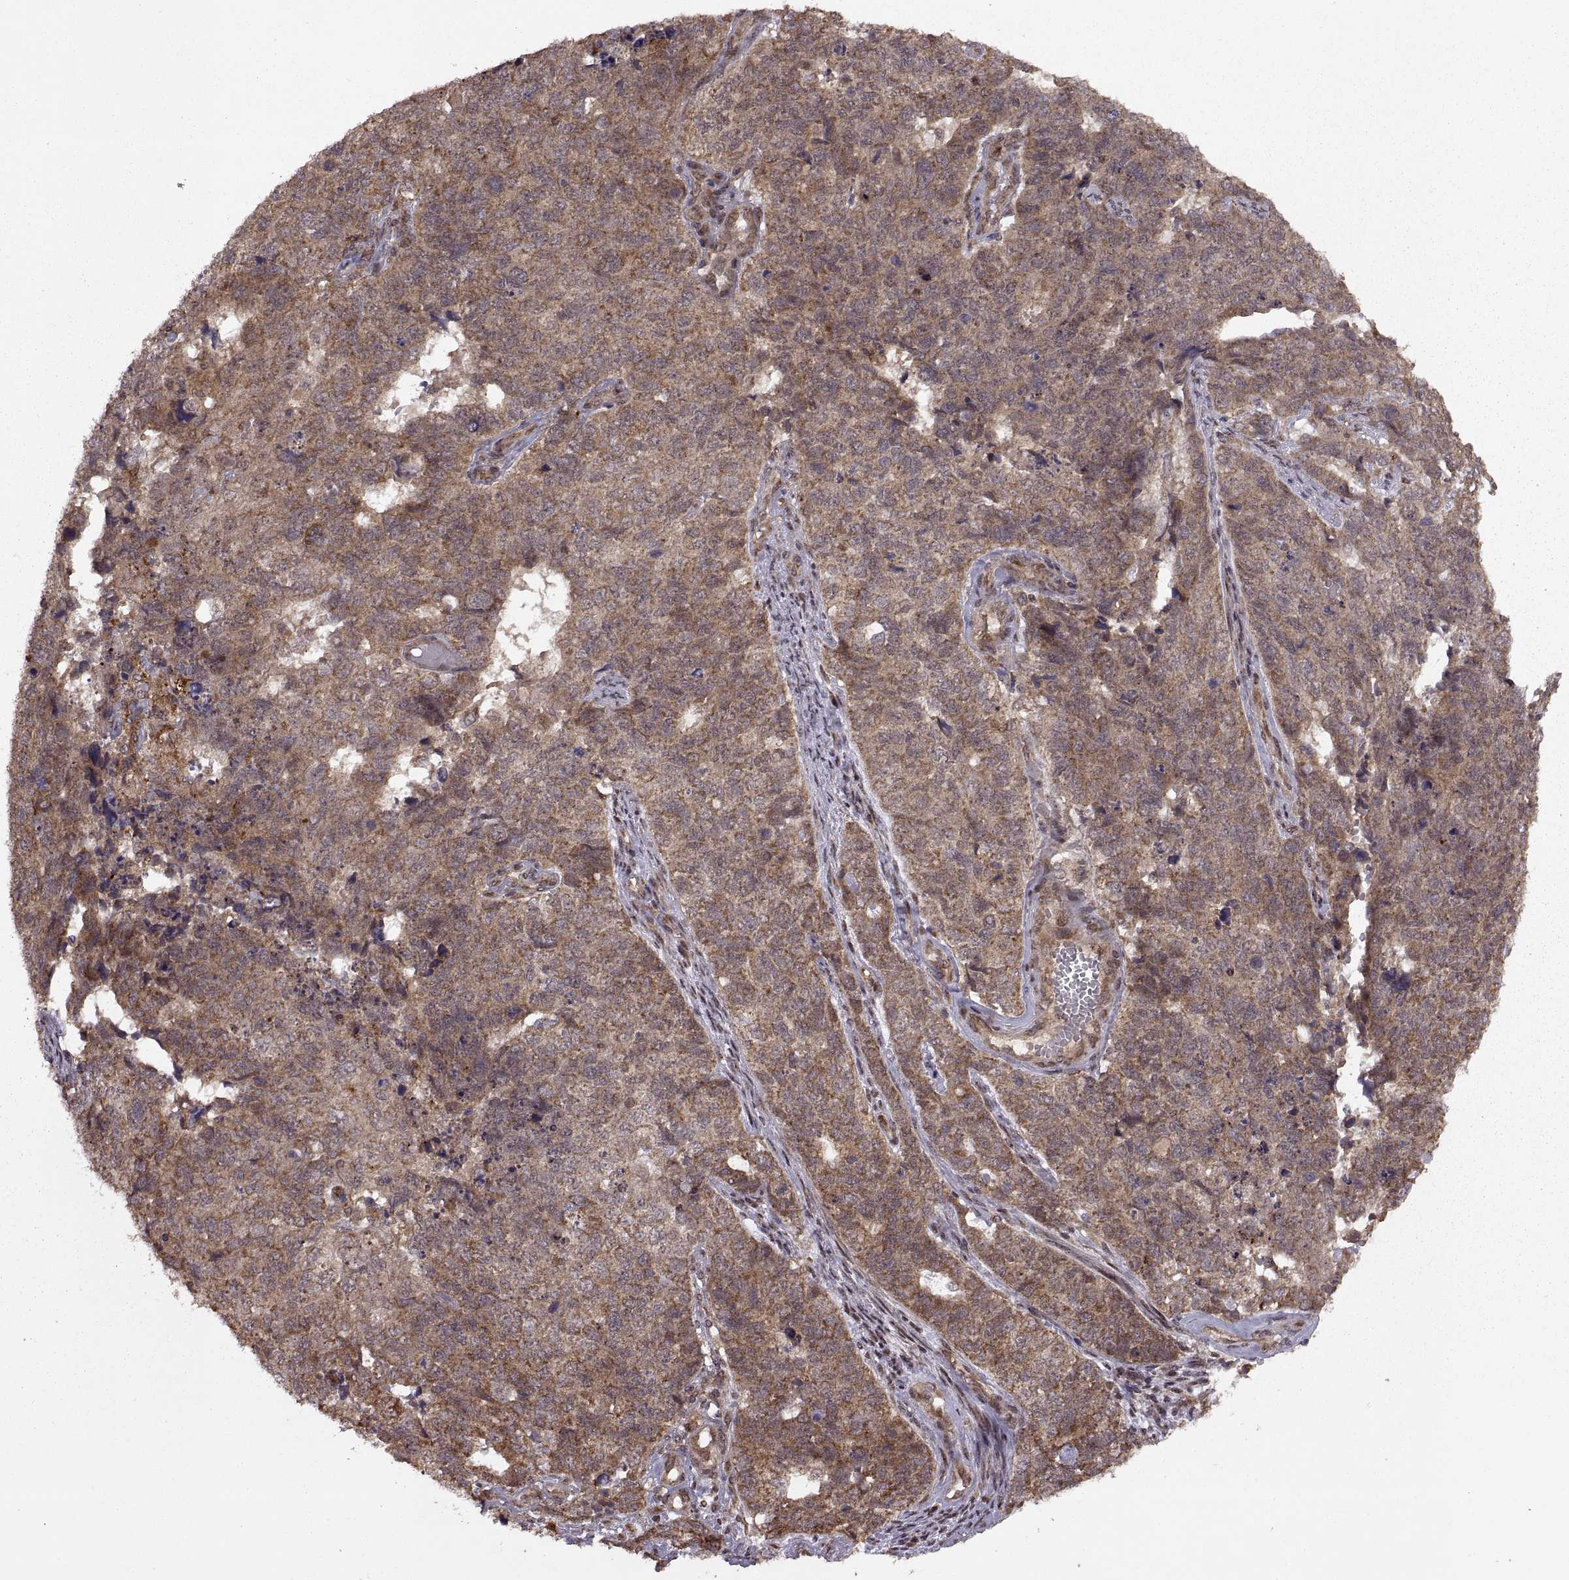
{"staining": {"intensity": "moderate", "quantity": ">75%", "location": "cytoplasmic/membranous"}, "tissue": "cervical cancer", "cell_type": "Tumor cells", "image_type": "cancer", "snomed": [{"axis": "morphology", "description": "Squamous cell carcinoma, NOS"}, {"axis": "topography", "description": "Cervix"}], "caption": "A photomicrograph showing moderate cytoplasmic/membranous positivity in about >75% of tumor cells in cervical cancer, as visualized by brown immunohistochemical staining.", "gene": "PTOV1", "patient": {"sex": "female", "age": 63}}